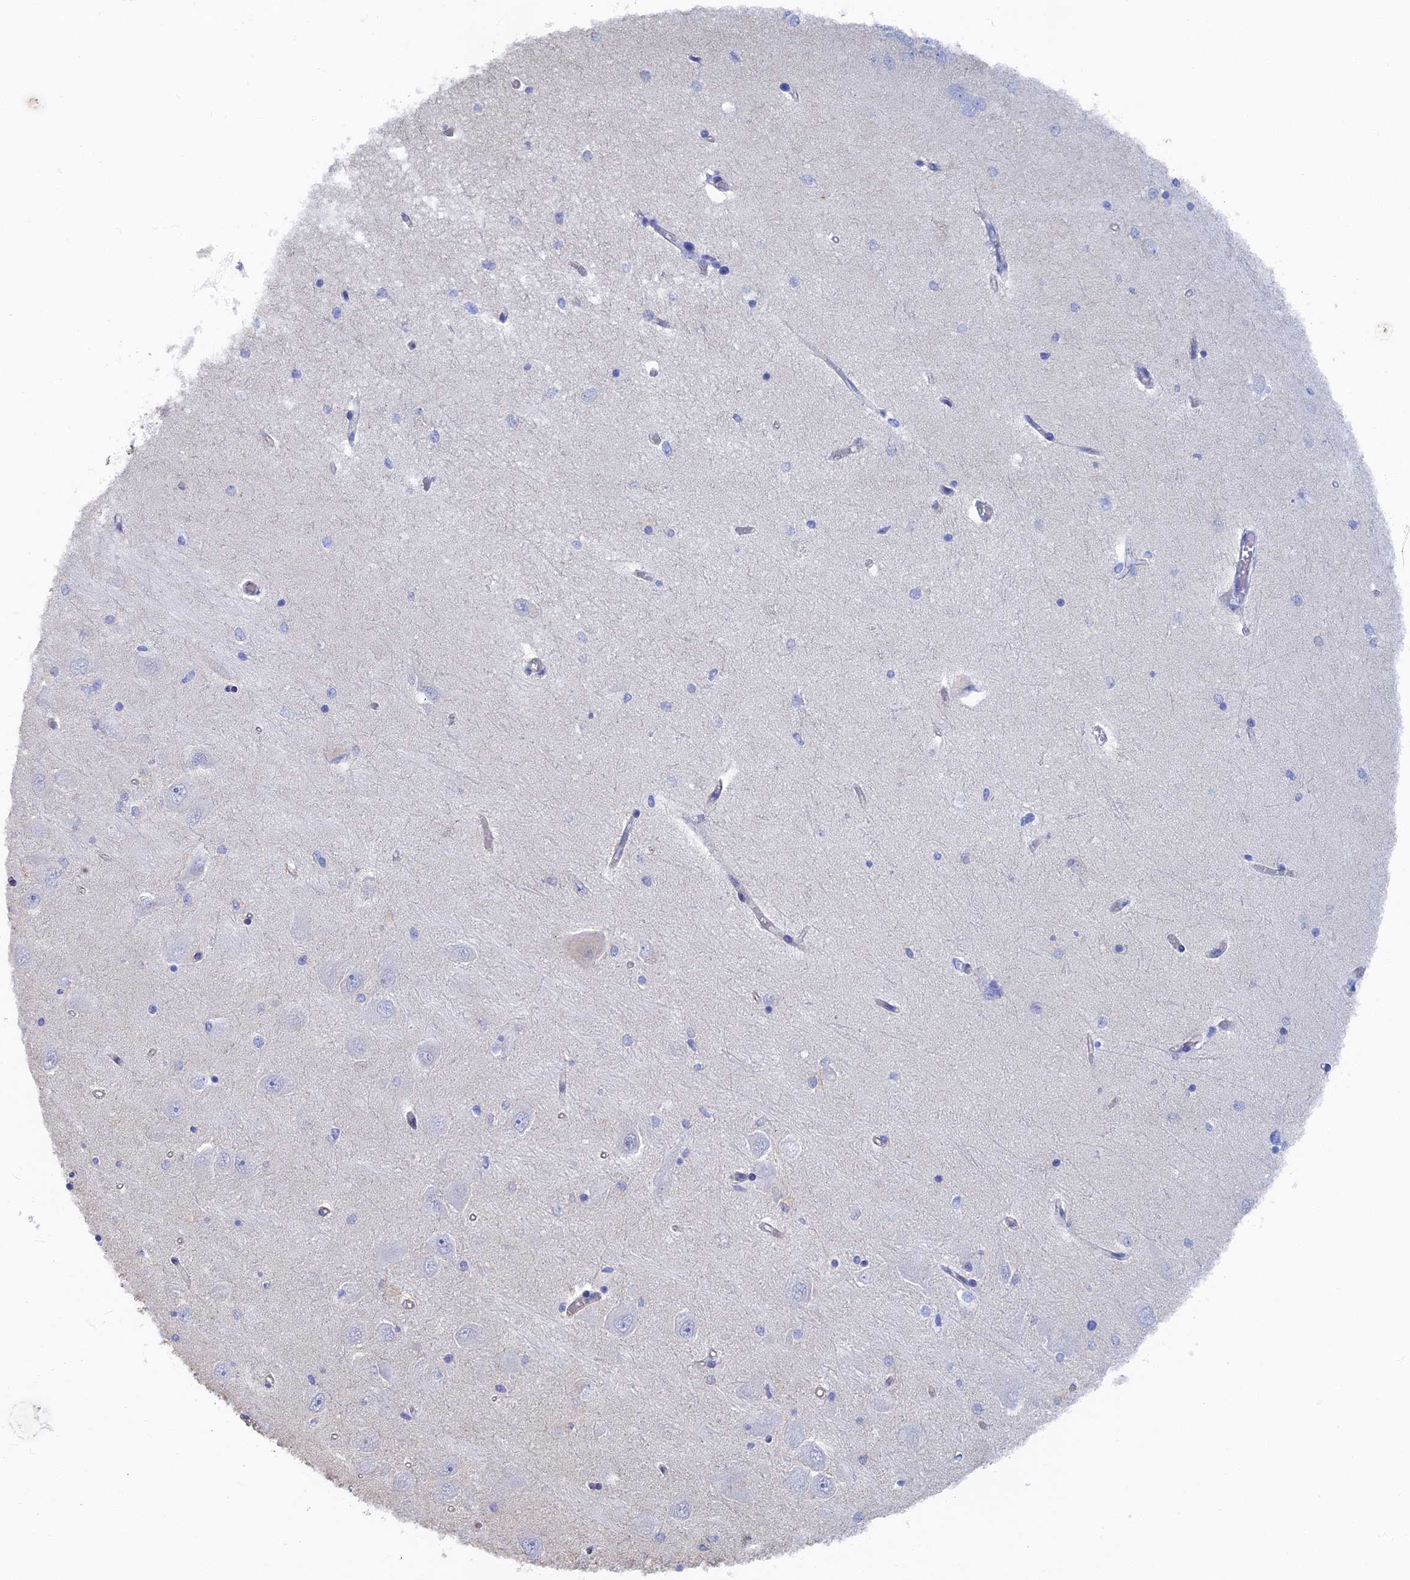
{"staining": {"intensity": "negative", "quantity": "none", "location": "none"}, "tissue": "hippocampus", "cell_type": "Glial cells", "image_type": "normal", "snomed": [{"axis": "morphology", "description": "Normal tissue, NOS"}, {"axis": "topography", "description": "Hippocampus"}], "caption": "DAB immunohistochemical staining of normal human hippocampus displays no significant expression in glial cells. Nuclei are stained in blue.", "gene": "RMC1", "patient": {"sex": "male", "age": 45}}